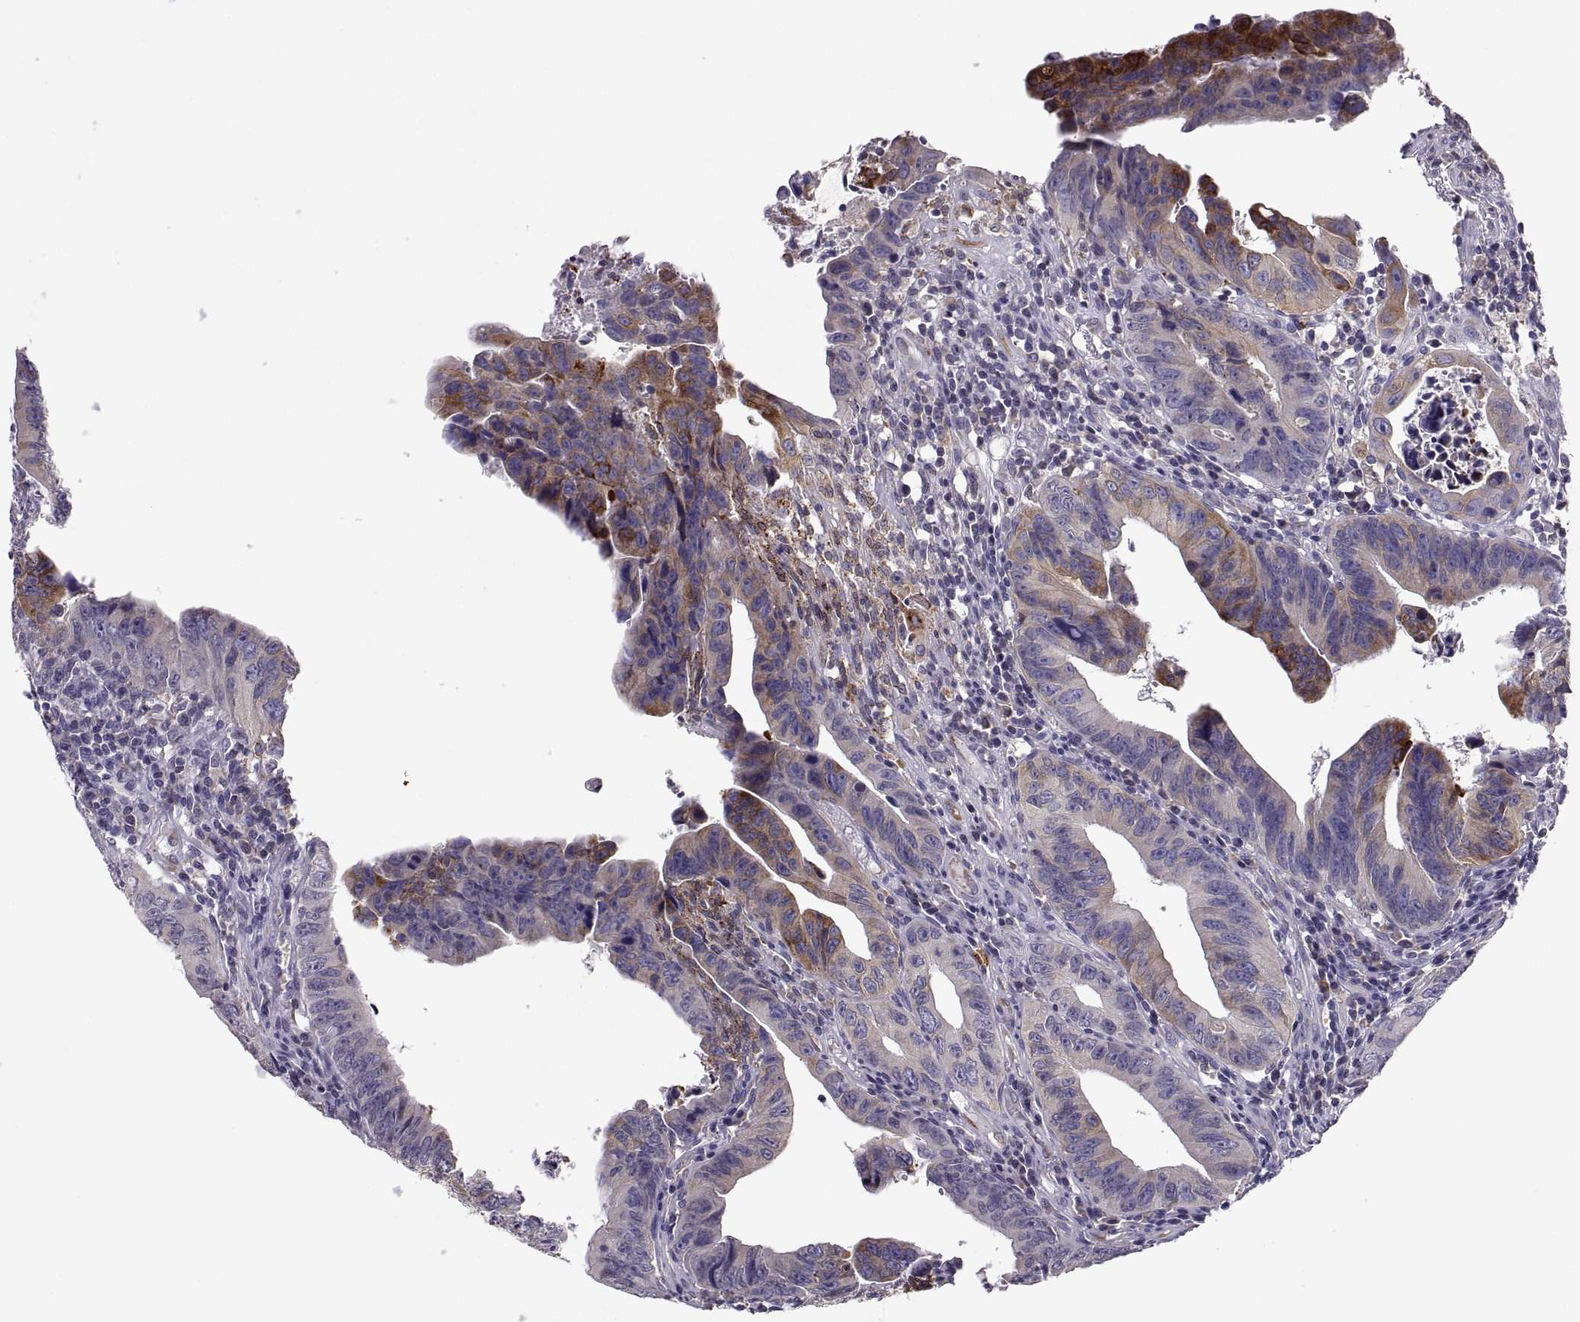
{"staining": {"intensity": "strong", "quantity": "25%-75%", "location": "cytoplasmic/membranous"}, "tissue": "colorectal cancer", "cell_type": "Tumor cells", "image_type": "cancer", "snomed": [{"axis": "morphology", "description": "Adenocarcinoma, NOS"}, {"axis": "topography", "description": "Colon"}], "caption": "Immunohistochemistry of human colorectal cancer (adenocarcinoma) demonstrates high levels of strong cytoplasmic/membranous staining in about 25%-75% of tumor cells.", "gene": "ERO1A", "patient": {"sex": "female", "age": 87}}